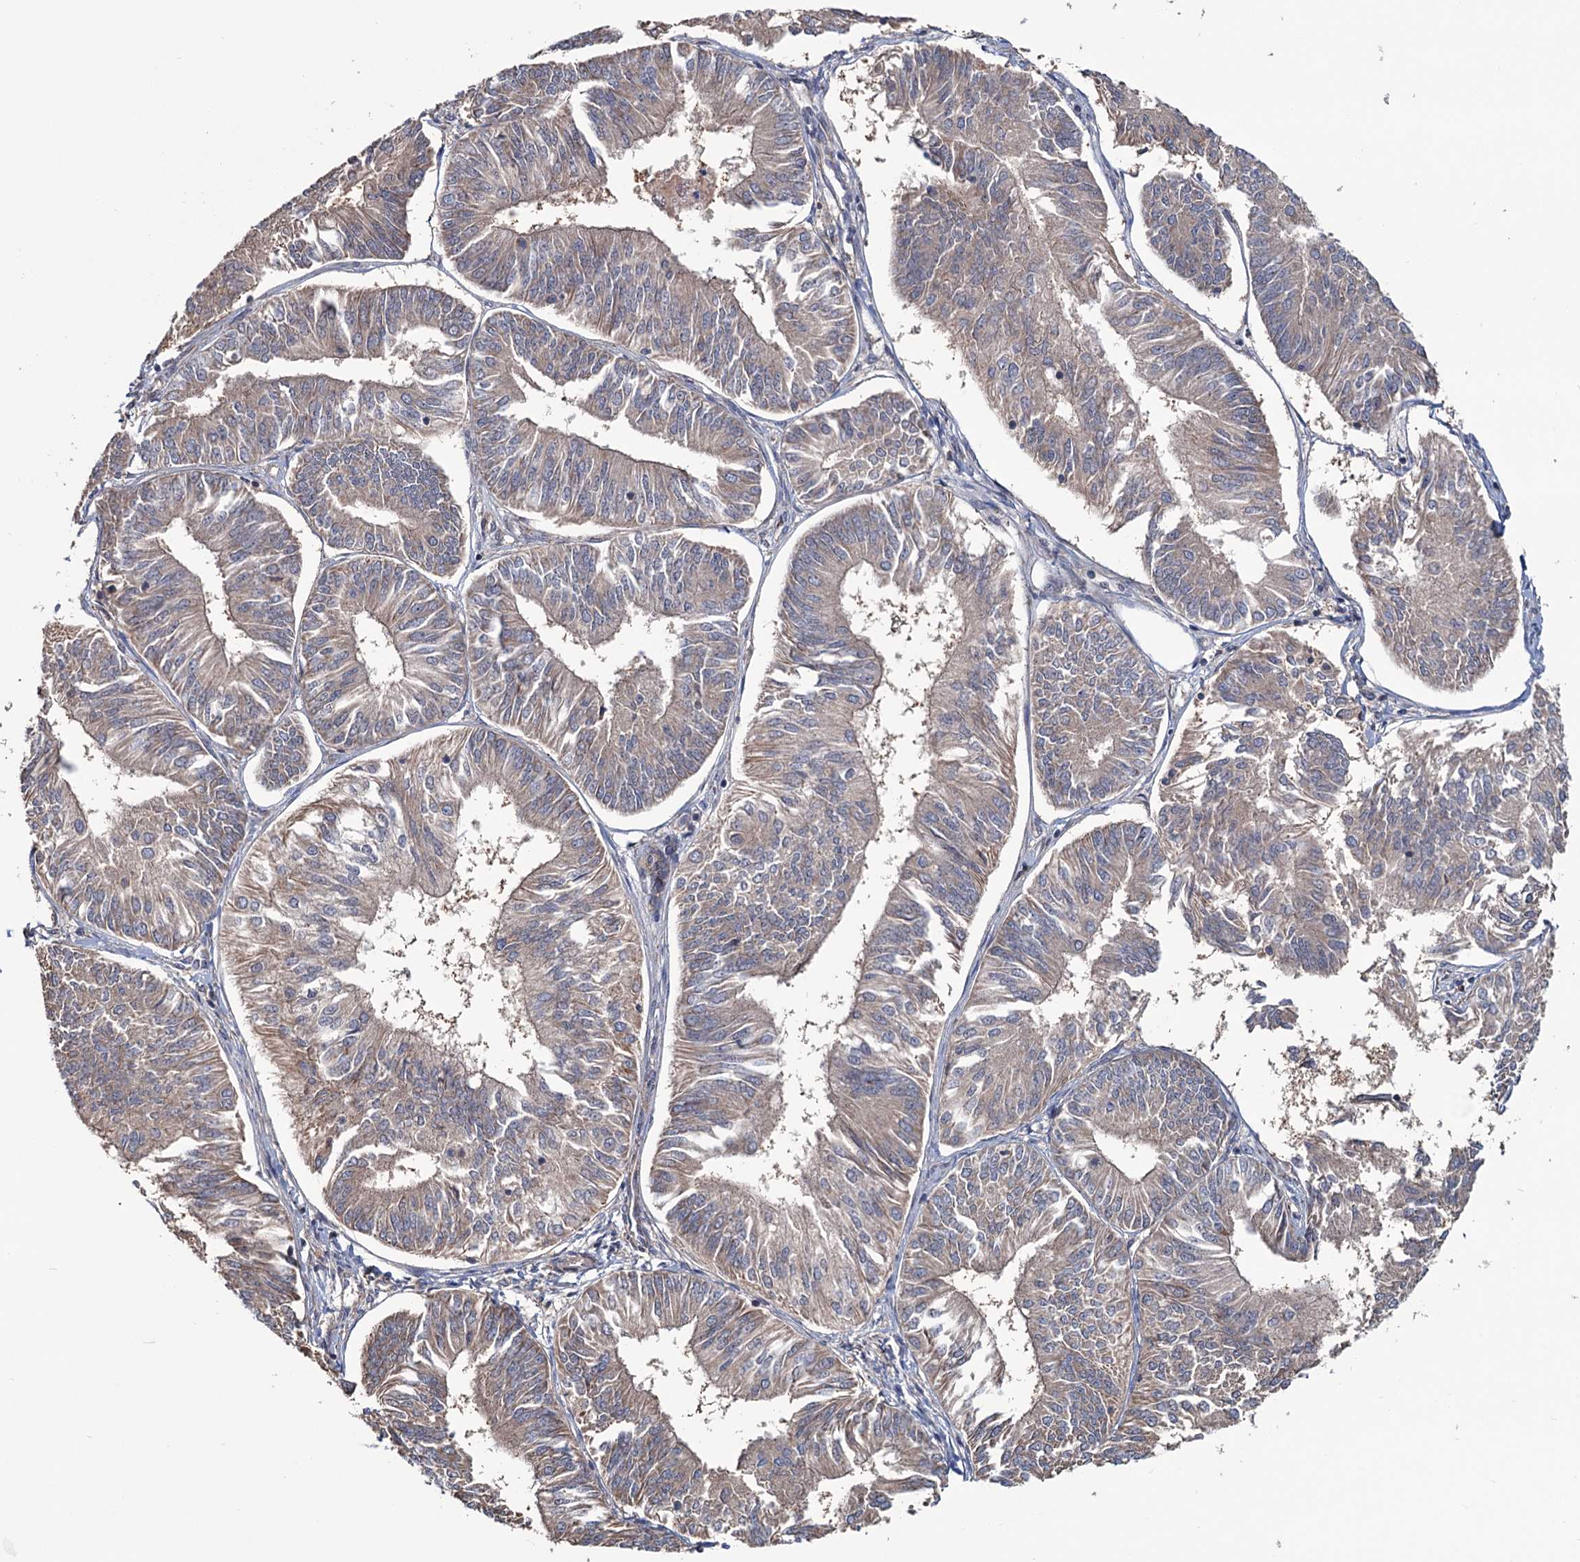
{"staining": {"intensity": "weak", "quantity": "25%-75%", "location": "cytoplasmic/membranous"}, "tissue": "endometrial cancer", "cell_type": "Tumor cells", "image_type": "cancer", "snomed": [{"axis": "morphology", "description": "Adenocarcinoma, NOS"}, {"axis": "topography", "description": "Endometrium"}], "caption": "The histopathology image shows staining of endometrial adenocarcinoma, revealing weak cytoplasmic/membranous protein staining (brown color) within tumor cells.", "gene": "MTRR", "patient": {"sex": "female", "age": 58}}